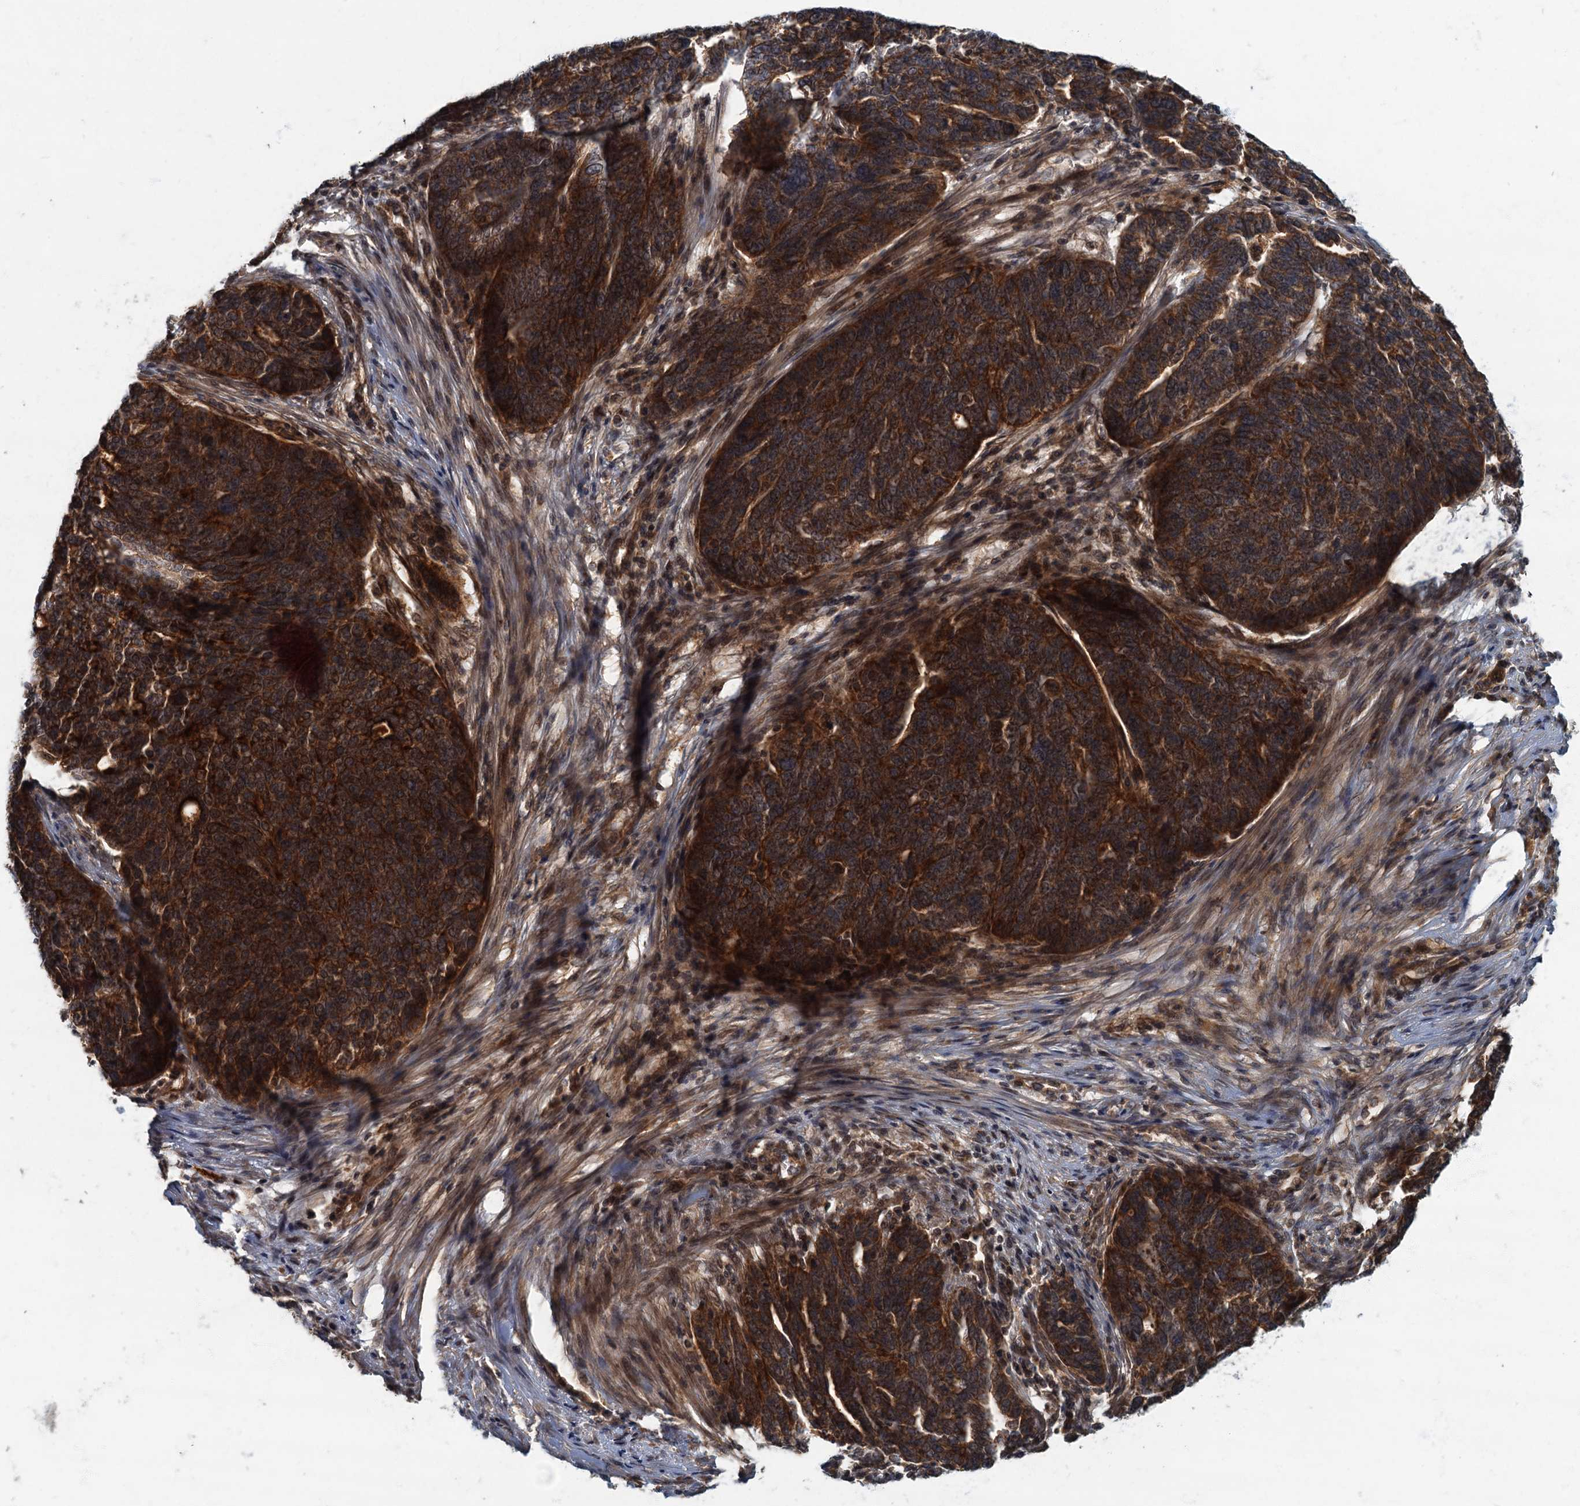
{"staining": {"intensity": "strong", "quantity": ">75%", "location": "cytoplasmic/membranous"}, "tissue": "ovarian cancer", "cell_type": "Tumor cells", "image_type": "cancer", "snomed": [{"axis": "morphology", "description": "Cystadenocarcinoma, serous, NOS"}, {"axis": "topography", "description": "Ovary"}], "caption": "IHC staining of ovarian cancer (serous cystadenocarcinoma), which shows high levels of strong cytoplasmic/membranous positivity in approximately >75% of tumor cells indicating strong cytoplasmic/membranous protein staining. The staining was performed using DAB (3,3'-diaminobenzidine) (brown) for protein detection and nuclei were counterstained in hematoxylin (blue).", "gene": "SLC11A2", "patient": {"sex": "female", "age": 59}}